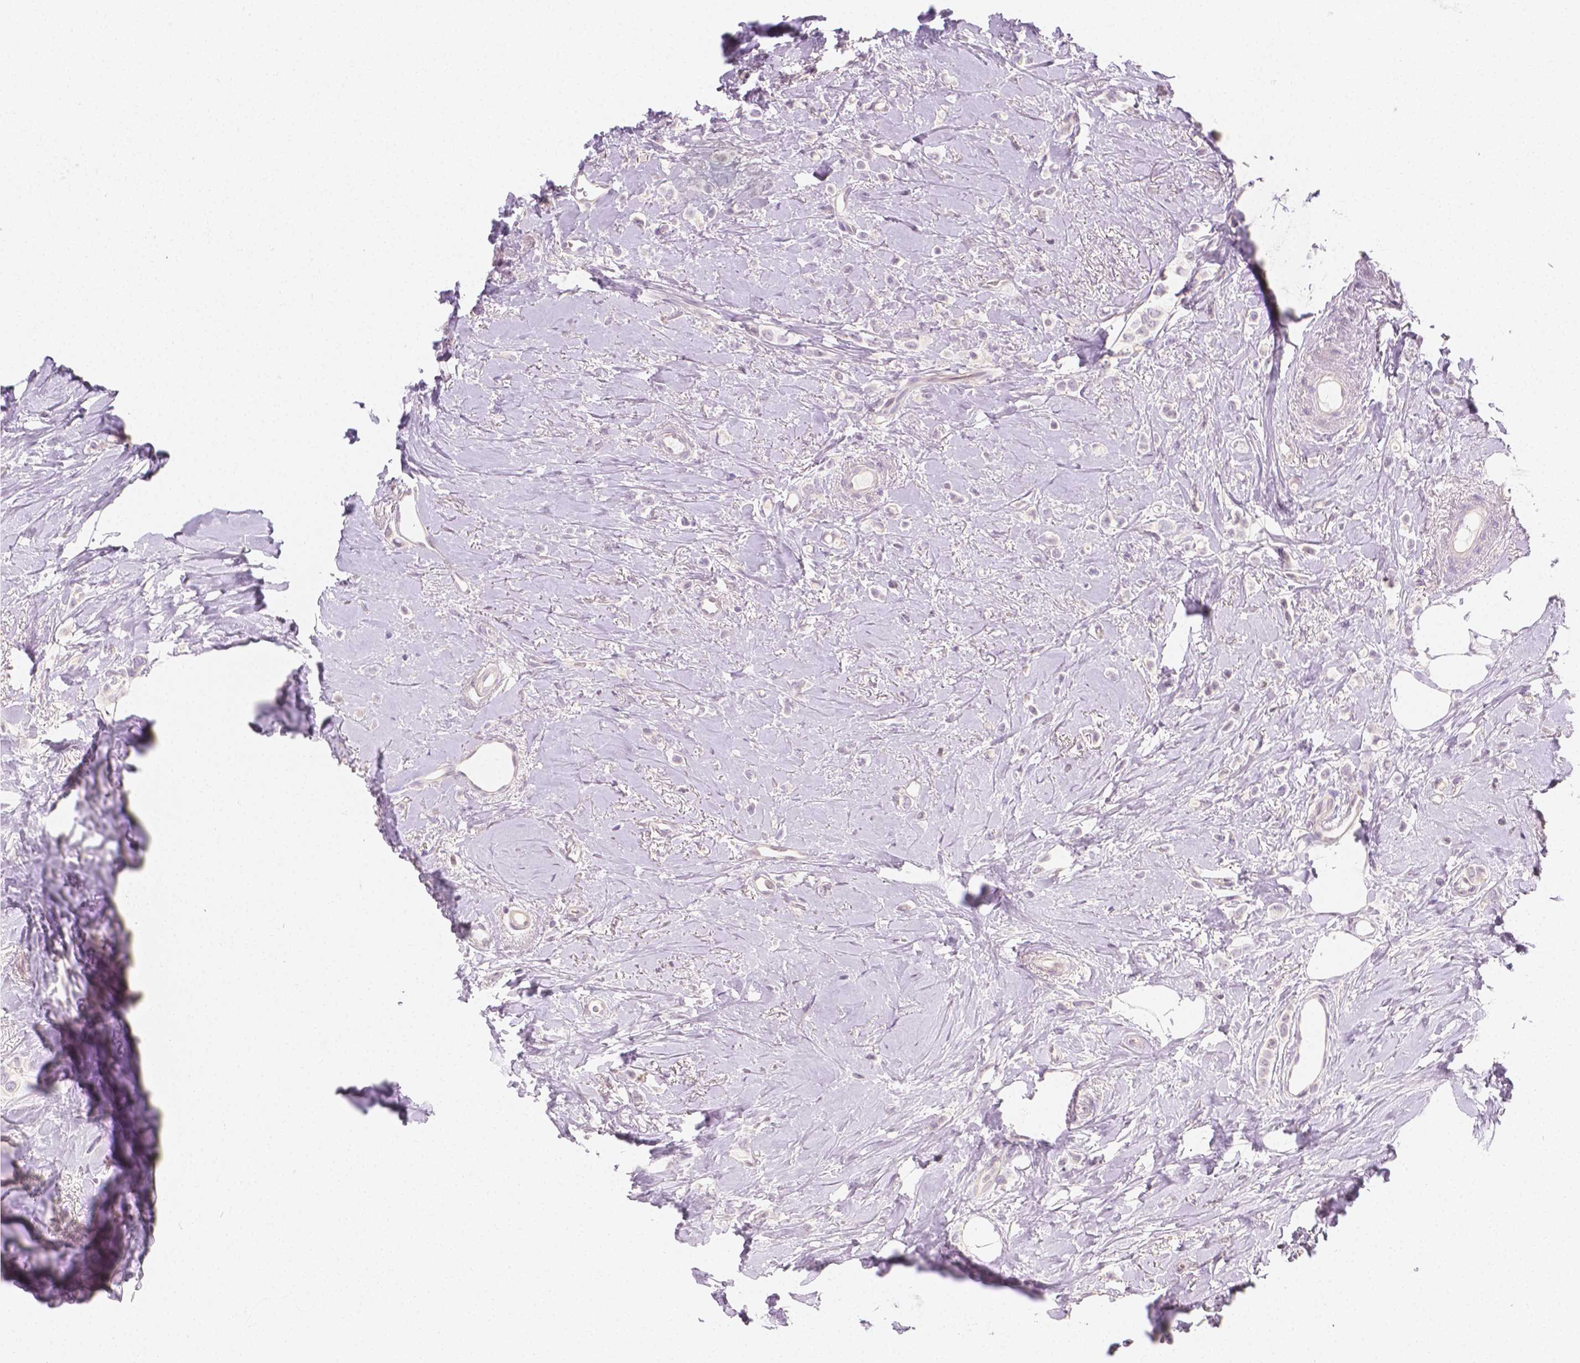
{"staining": {"intensity": "negative", "quantity": "none", "location": "none"}, "tissue": "breast cancer", "cell_type": "Tumor cells", "image_type": "cancer", "snomed": [{"axis": "morphology", "description": "Lobular carcinoma"}, {"axis": "topography", "description": "Breast"}], "caption": "Image shows no significant protein expression in tumor cells of lobular carcinoma (breast). (DAB immunohistochemistry (IHC) visualized using brightfield microscopy, high magnification).", "gene": "SGTB", "patient": {"sex": "female", "age": 66}}